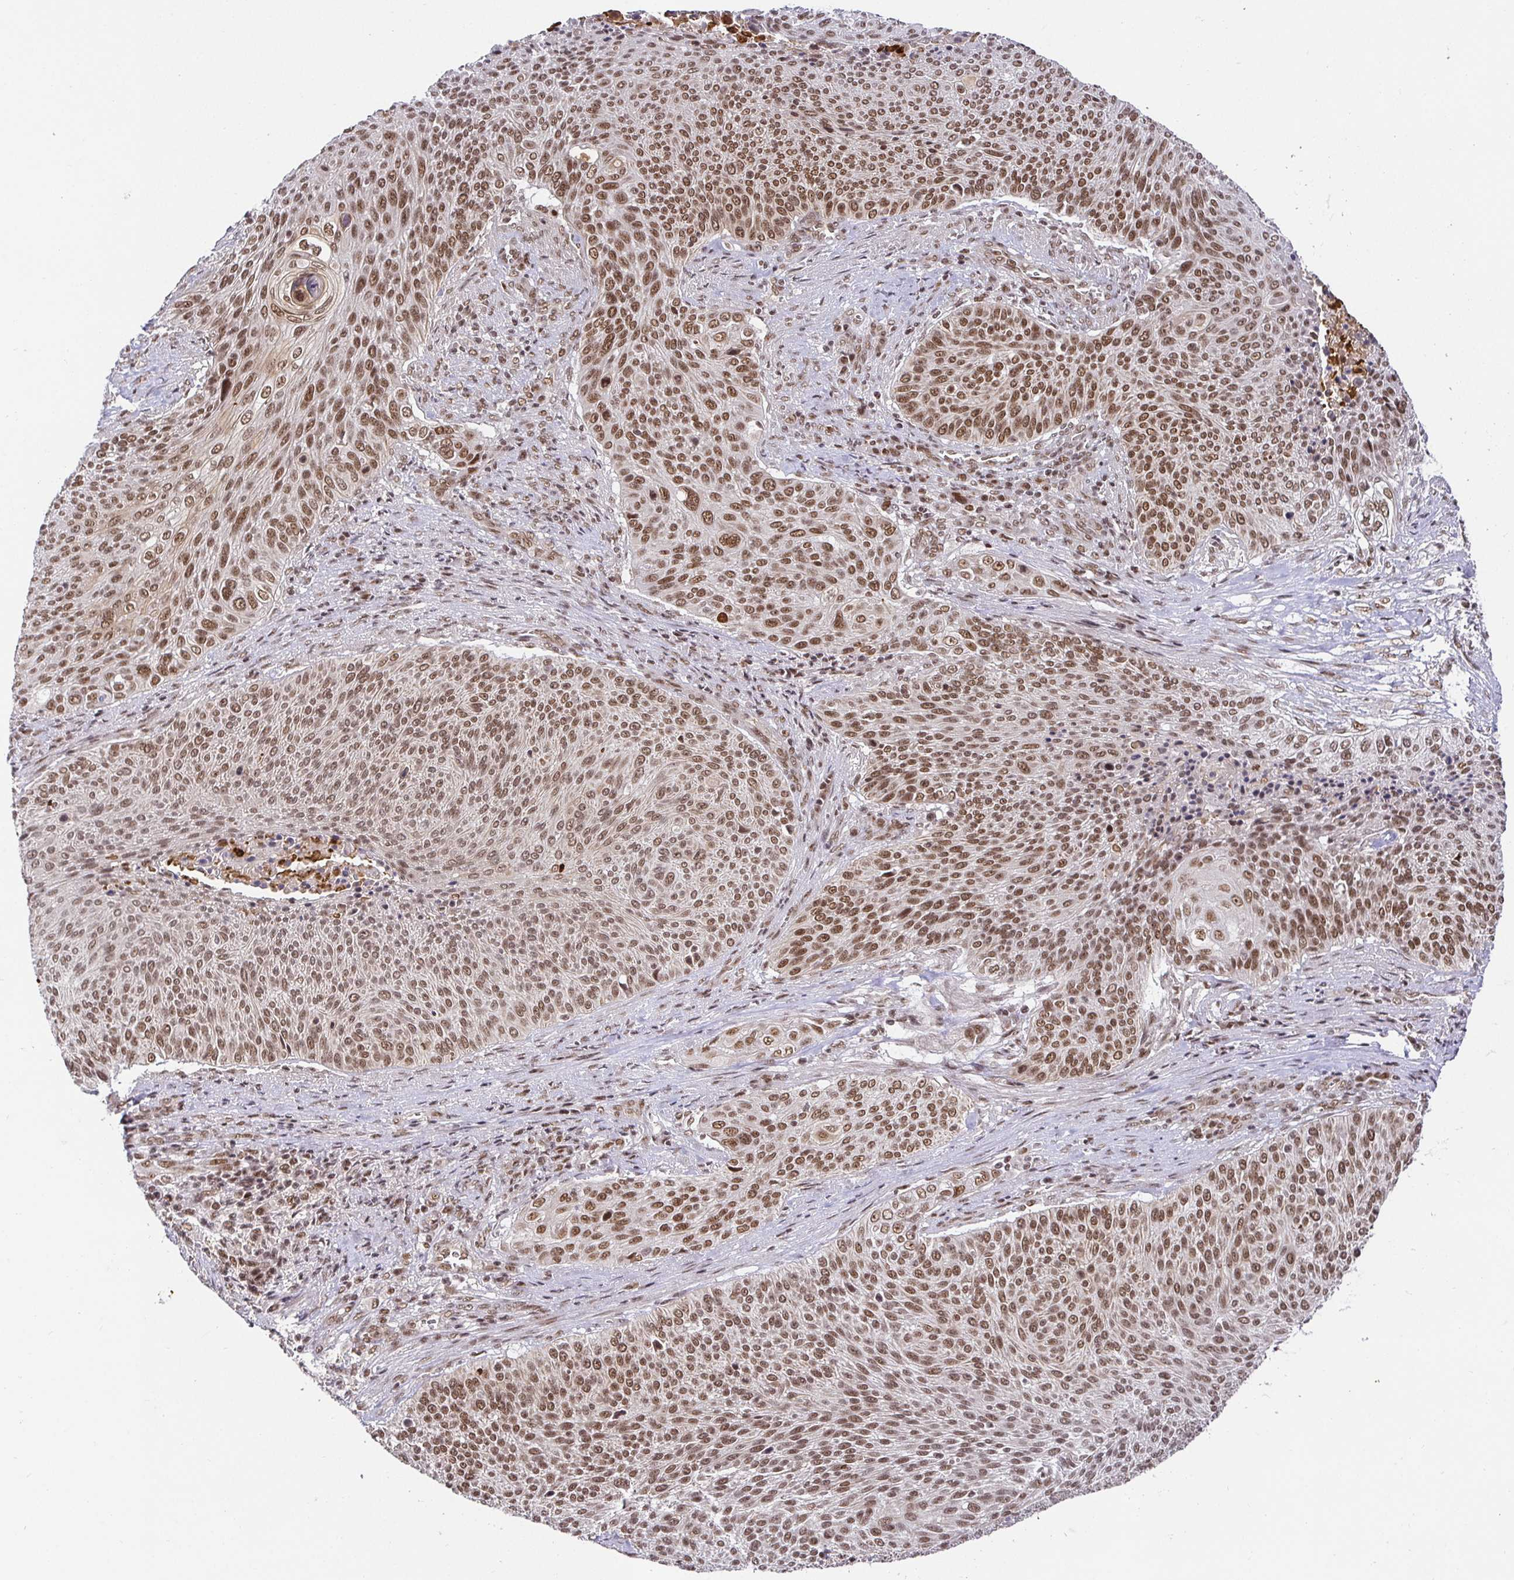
{"staining": {"intensity": "moderate", "quantity": ">75%", "location": "nuclear"}, "tissue": "cervical cancer", "cell_type": "Tumor cells", "image_type": "cancer", "snomed": [{"axis": "morphology", "description": "Squamous cell carcinoma, NOS"}, {"axis": "topography", "description": "Cervix"}], "caption": "Cervical cancer (squamous cell carcinoma) stained for a protein exhibits moderate nuclear positivity in tumor cells.", "gene": "USF1", "patient": {"sex": "female", "age": 31}}